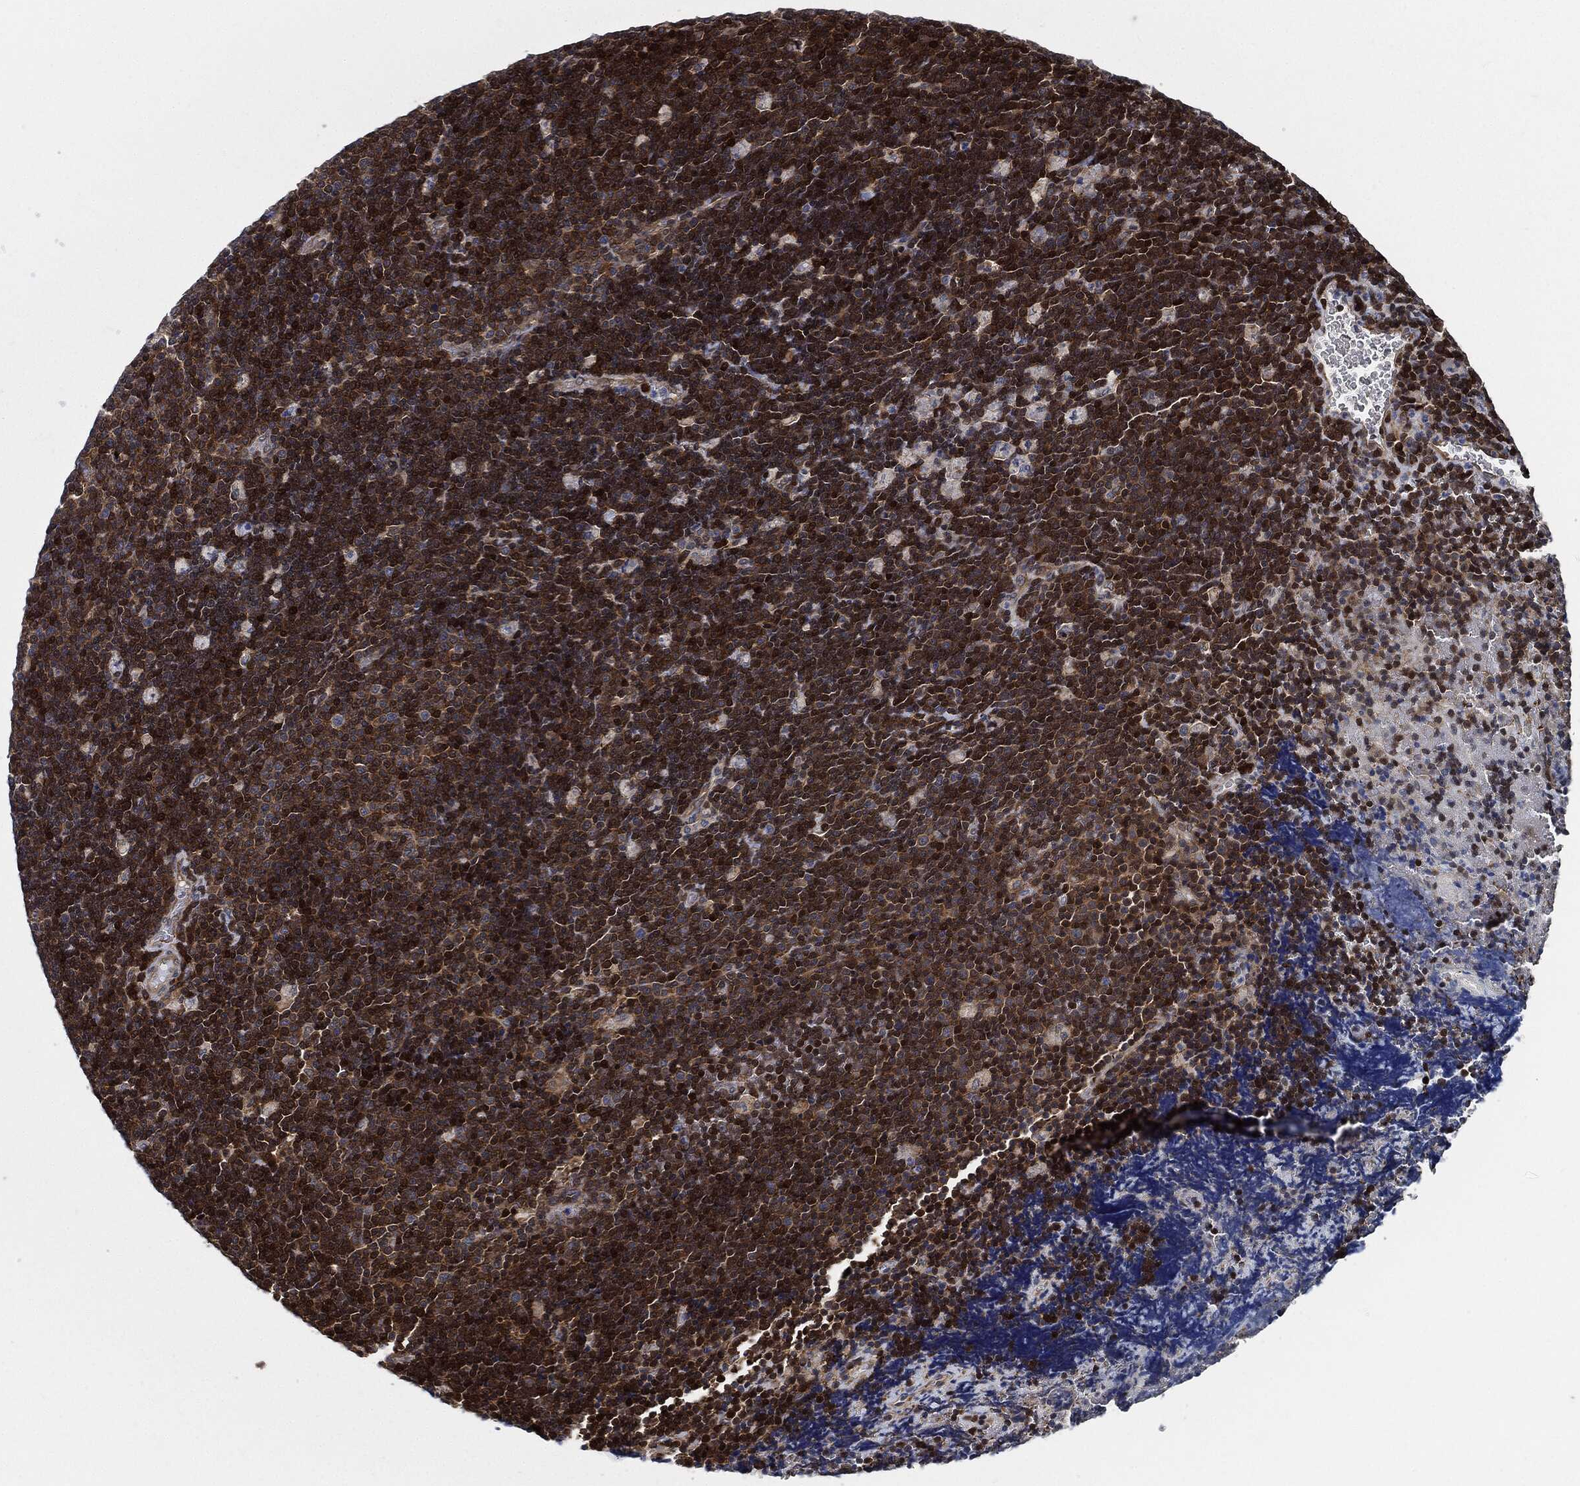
{"staining": {"intensity": "moderate", "quantity": ">75%", "location": "cytoplasmic/membranous,nuclear"}, "tissue": "lymphoma", "cell_type": "Tumor cells", "image_type": "cancer", "snomed": [{"axis": "morphology", "description": "Malignant lymphoma, non-Hodgkin's type, Low grade"}, {"axis": "topography", "description": "Brain"}], "caption": "Protein analysis of low-grade malignant lymphoma, non-Hodgkin's type tissue shows moderate cytoplasmic/membranous and nuclear positivity in about >75% of tumor cells. Using DAB (3,3'-diaminobenzidine) (brown) and hematoxylin (blue) stains, captured at high magnification using brightfield microscopy.", "gene": "PRDX2", "patient": {"sex": "female", "age": 66}}